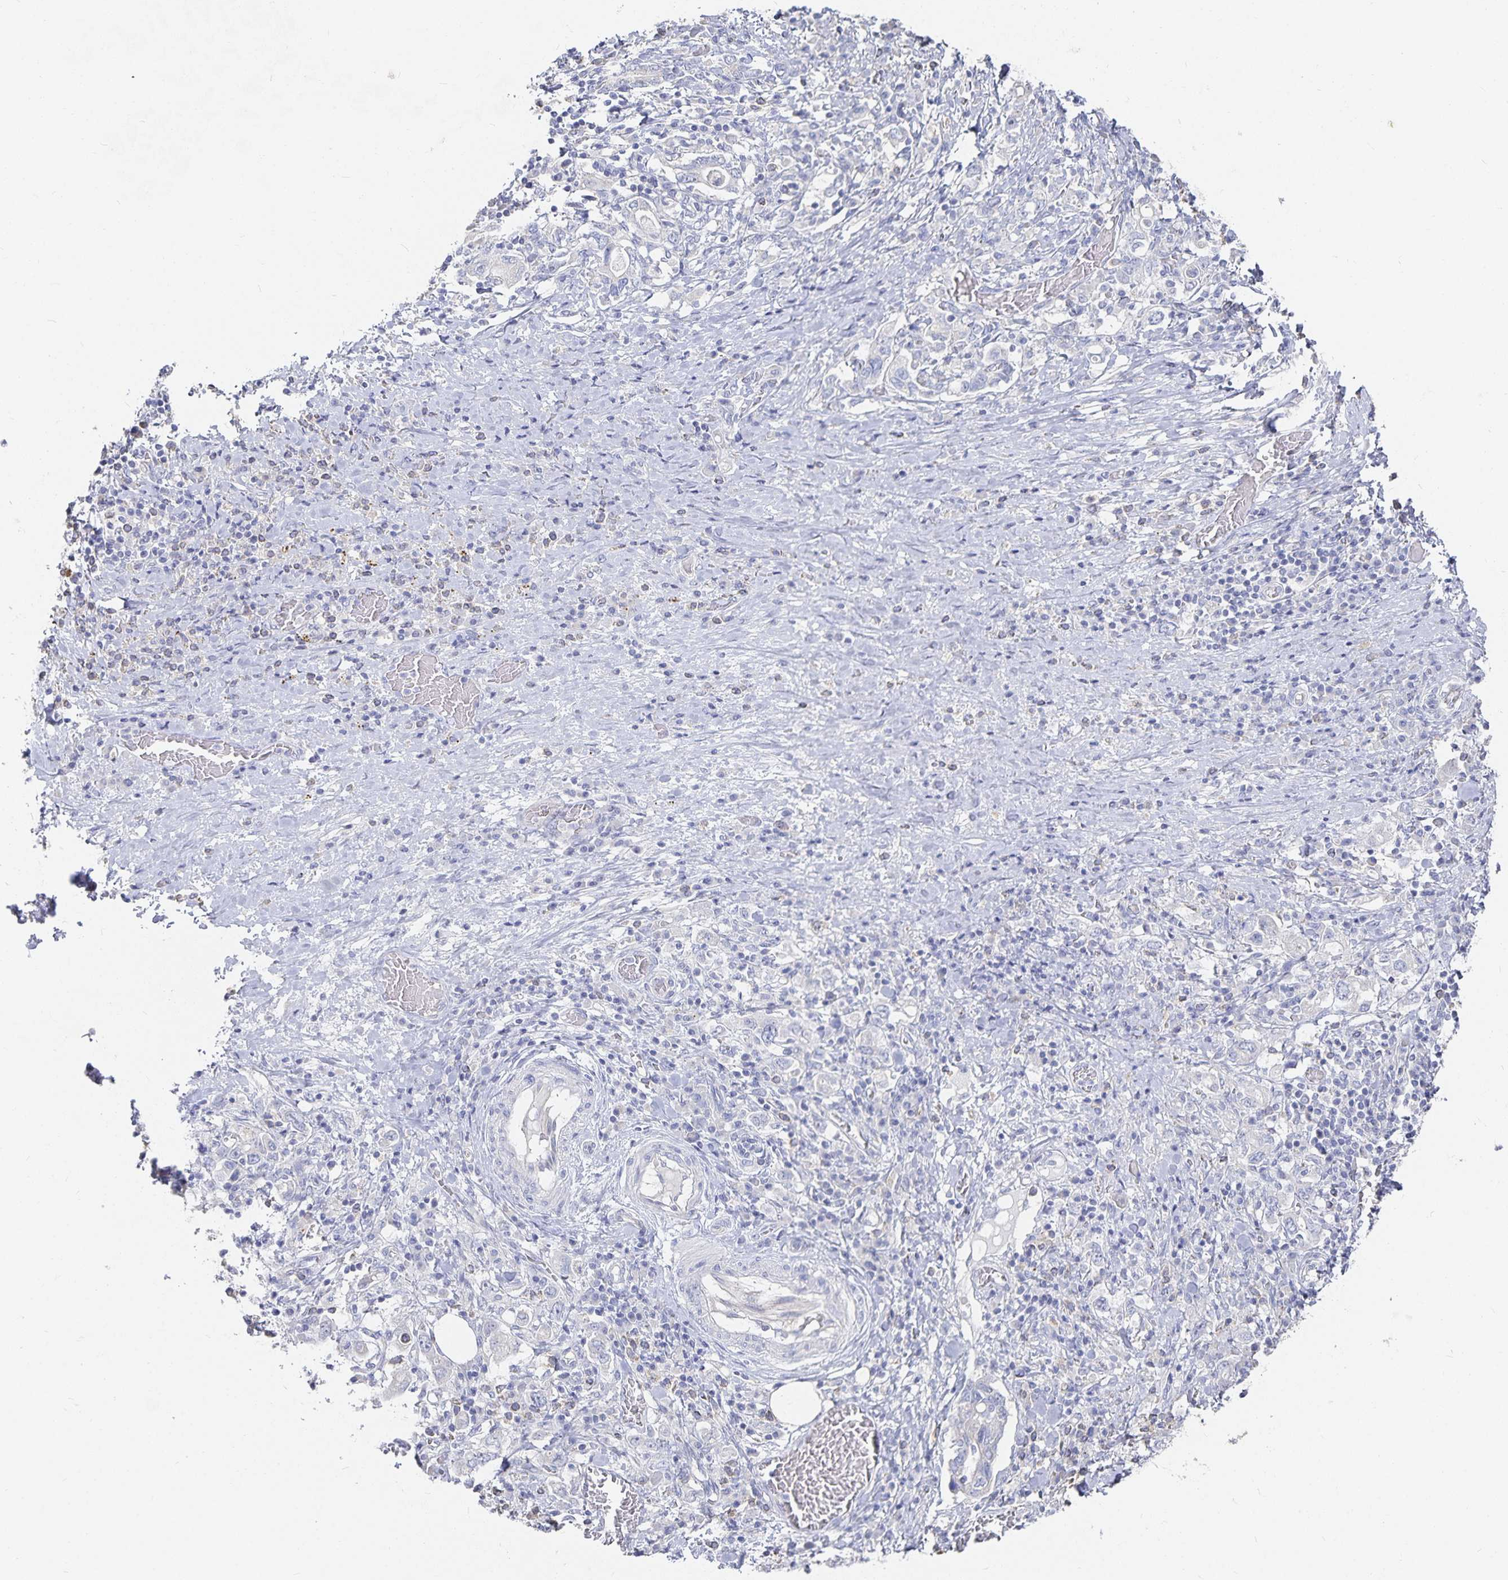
{"staining": {"intensity": "negative", "quantity": "none", "location": "none"}, "tissue": "stomach cancer", "cell_type": "Tumor cells", "image_type": "cancer", "snomed": [{"axis": "morphology", "description": "Adenocarcinoma, NOS"}, {"axis": "topography", "description": "Stomach, upper"}, {"axis": "topography", "description": "Stomach"}], "caption": "Tumor cells show no significant protein staining in adenocarcinoma (stomach). (DAB (3,3'-diaminobenzidine) immunohistochemistry (IHC), high magnification).", "gene": "DNAH9", "patient": {"sex": "male", "age": 62}}